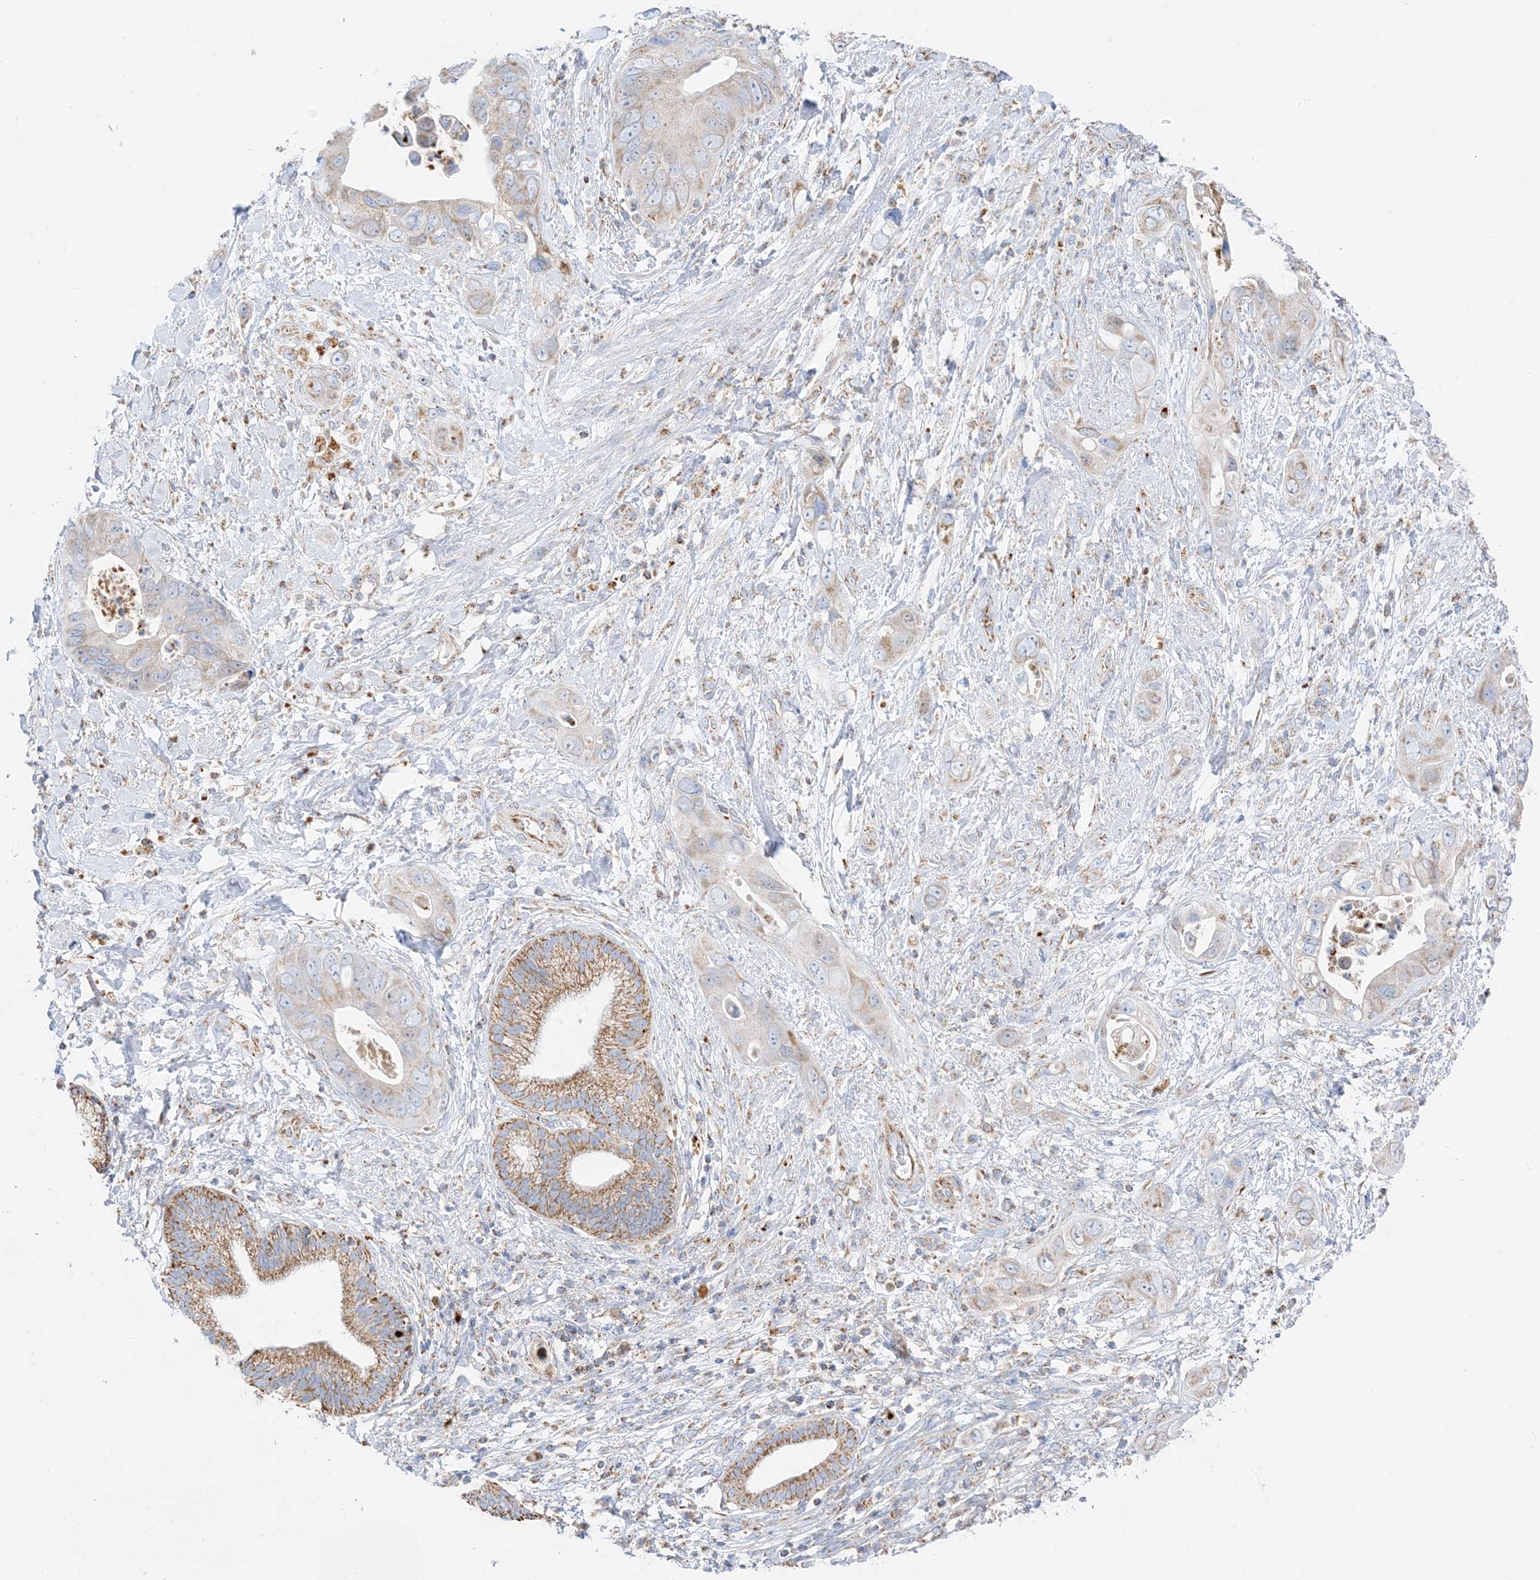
{"staining": {"intensity": "moderate", "quantity": "<25%", "location": "cytoplasmic/membranous"}, "tissue": "pancreatic cancer", "cell_type": "Tumor cells", "image_type": "cancer", "snomed": [{"axis": "morphology", "description": "Adenocarcinoma, NOS"}, {"axis": "topography", "description": "Pancreas"}], "caption": "Protein expression analysis of pancreatic cancer reveals moderate cytoplasmic/membranous expression in about <25% of tumor cells. The staining is performed using DAB brown chromogen to label protein expression. The nuclei are counter-stained blue using hematoxylin.", "gene": "CAPN13", "patient": {"sex": "female", "age": 78}}